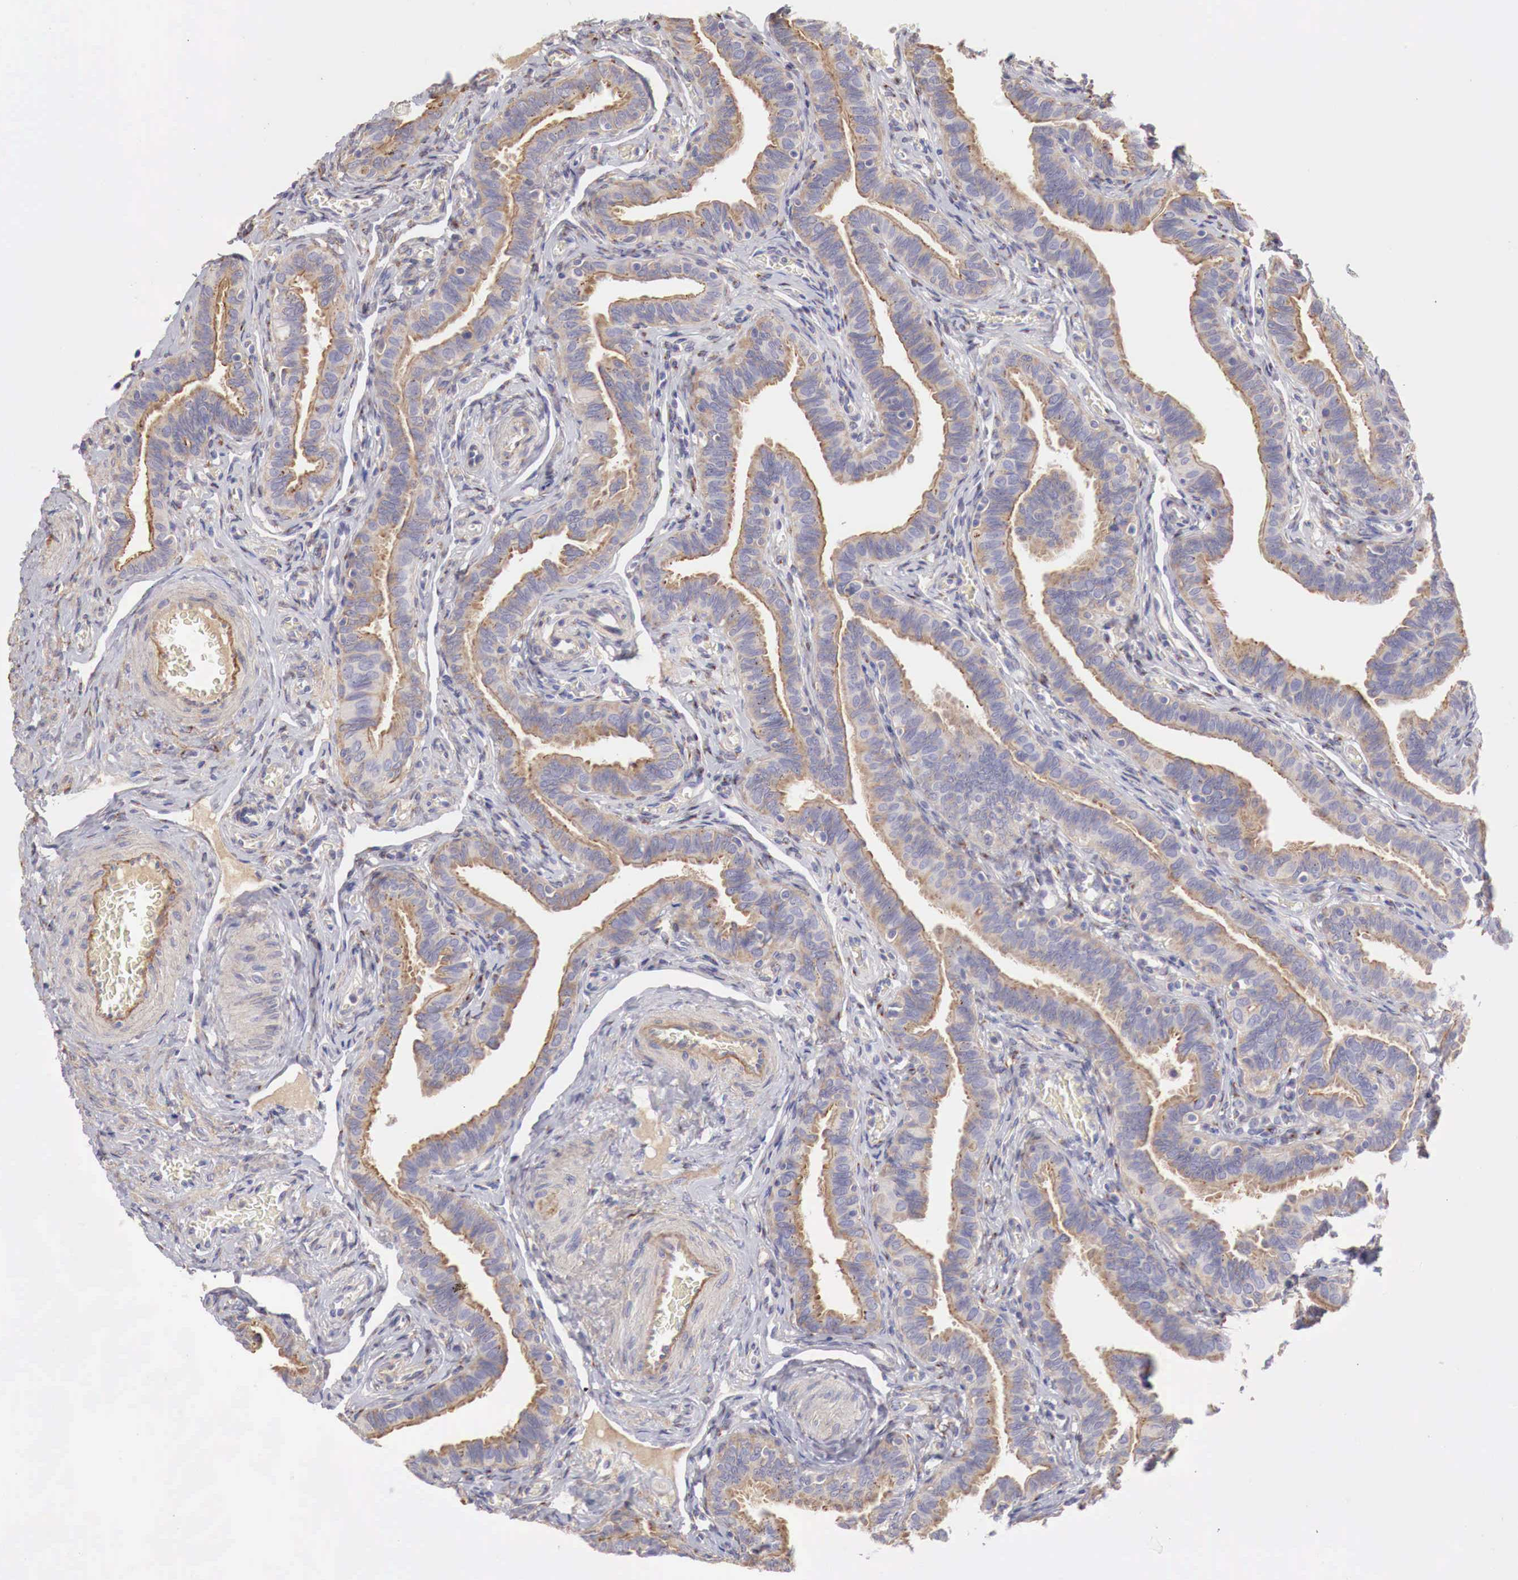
{"staining": {"intensity": "weak", "quantity": "25%-75%", "location": "cytoplasmic/membranous"}, "tissue": "fallopian tube", "cell_type": "Glandular cells", "image_type": "normal", "snomed": [{"axis": "morphology", "description": "Normal tissue, NOS"}, {"axis": "topography", "description": "Fallopian tube"}], "caption": "This micrograph reveals immunohistochemistry staining of unremarkable fallopian tube, with low weak cytoplasmic/membranous staining in about 25%-75% of glandular cells.", "gene": "KLHDC7B", "patient": {"sex": "female", "age": 38}}